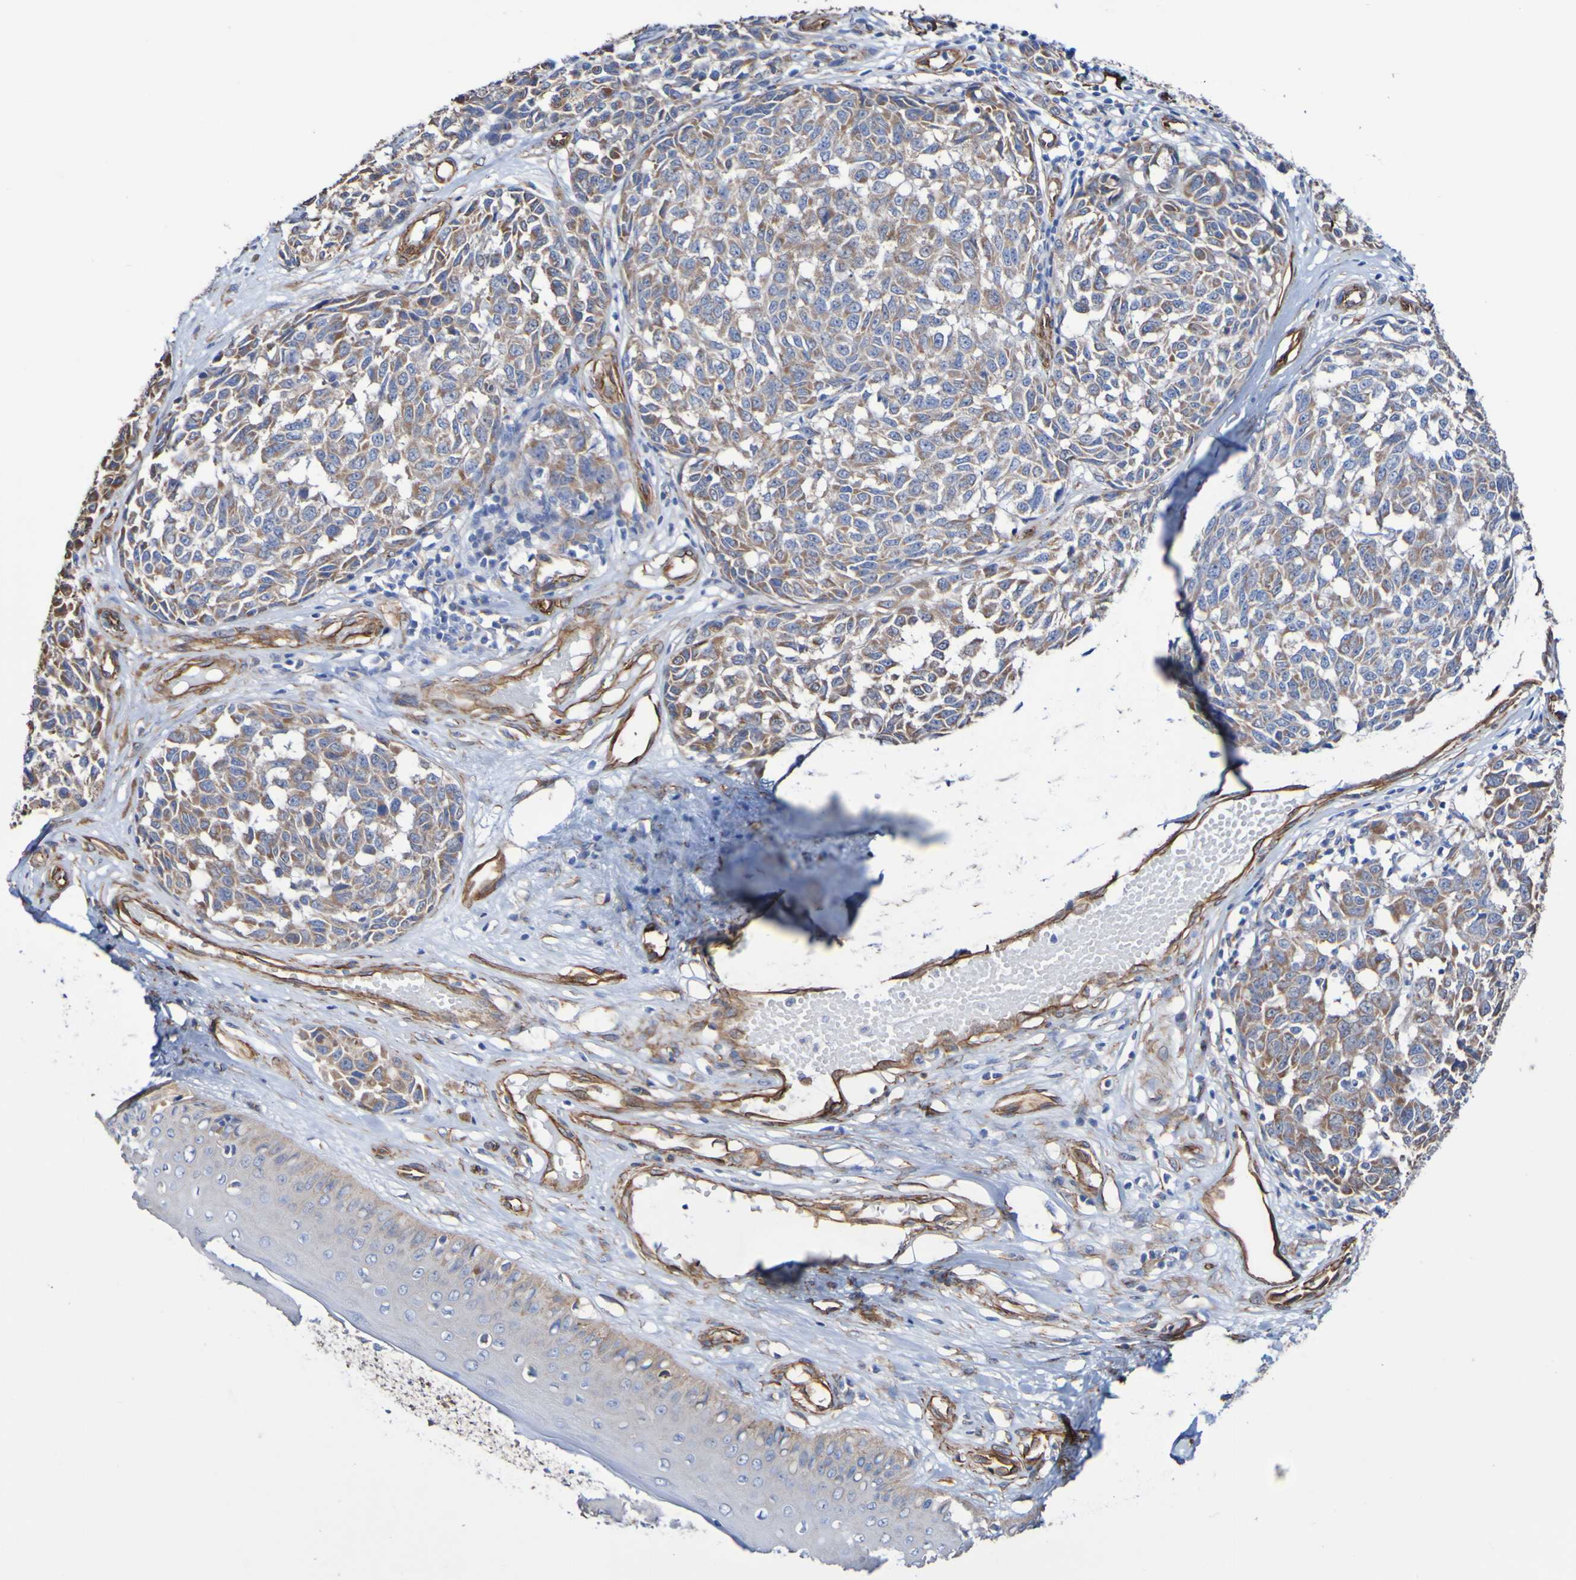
{"staining": {"intensity": "moderate", "quantity": ">75%", "location": "cytoplasmic/membranous"}, "tissue": "melanoma", "cell_type": "Tumor cells", "image_type": "cancer", "snomed": [{"axis": "morphology", "description": "Malignant melanoma, NOS"}, {"axis": "topography", "description": "Skin"}], "caption": "This photomicrograph demonstrates malignant melanoma stained with immunohistochemistry (IHC) to label a protein in brown. The cytoplasmic/membranous of tumor cells show moderate positivity for the protein. Nuclei are counter-stained blue.", "gene": "ELMOD3", "patient": {"sex": "female", "age": 64}}